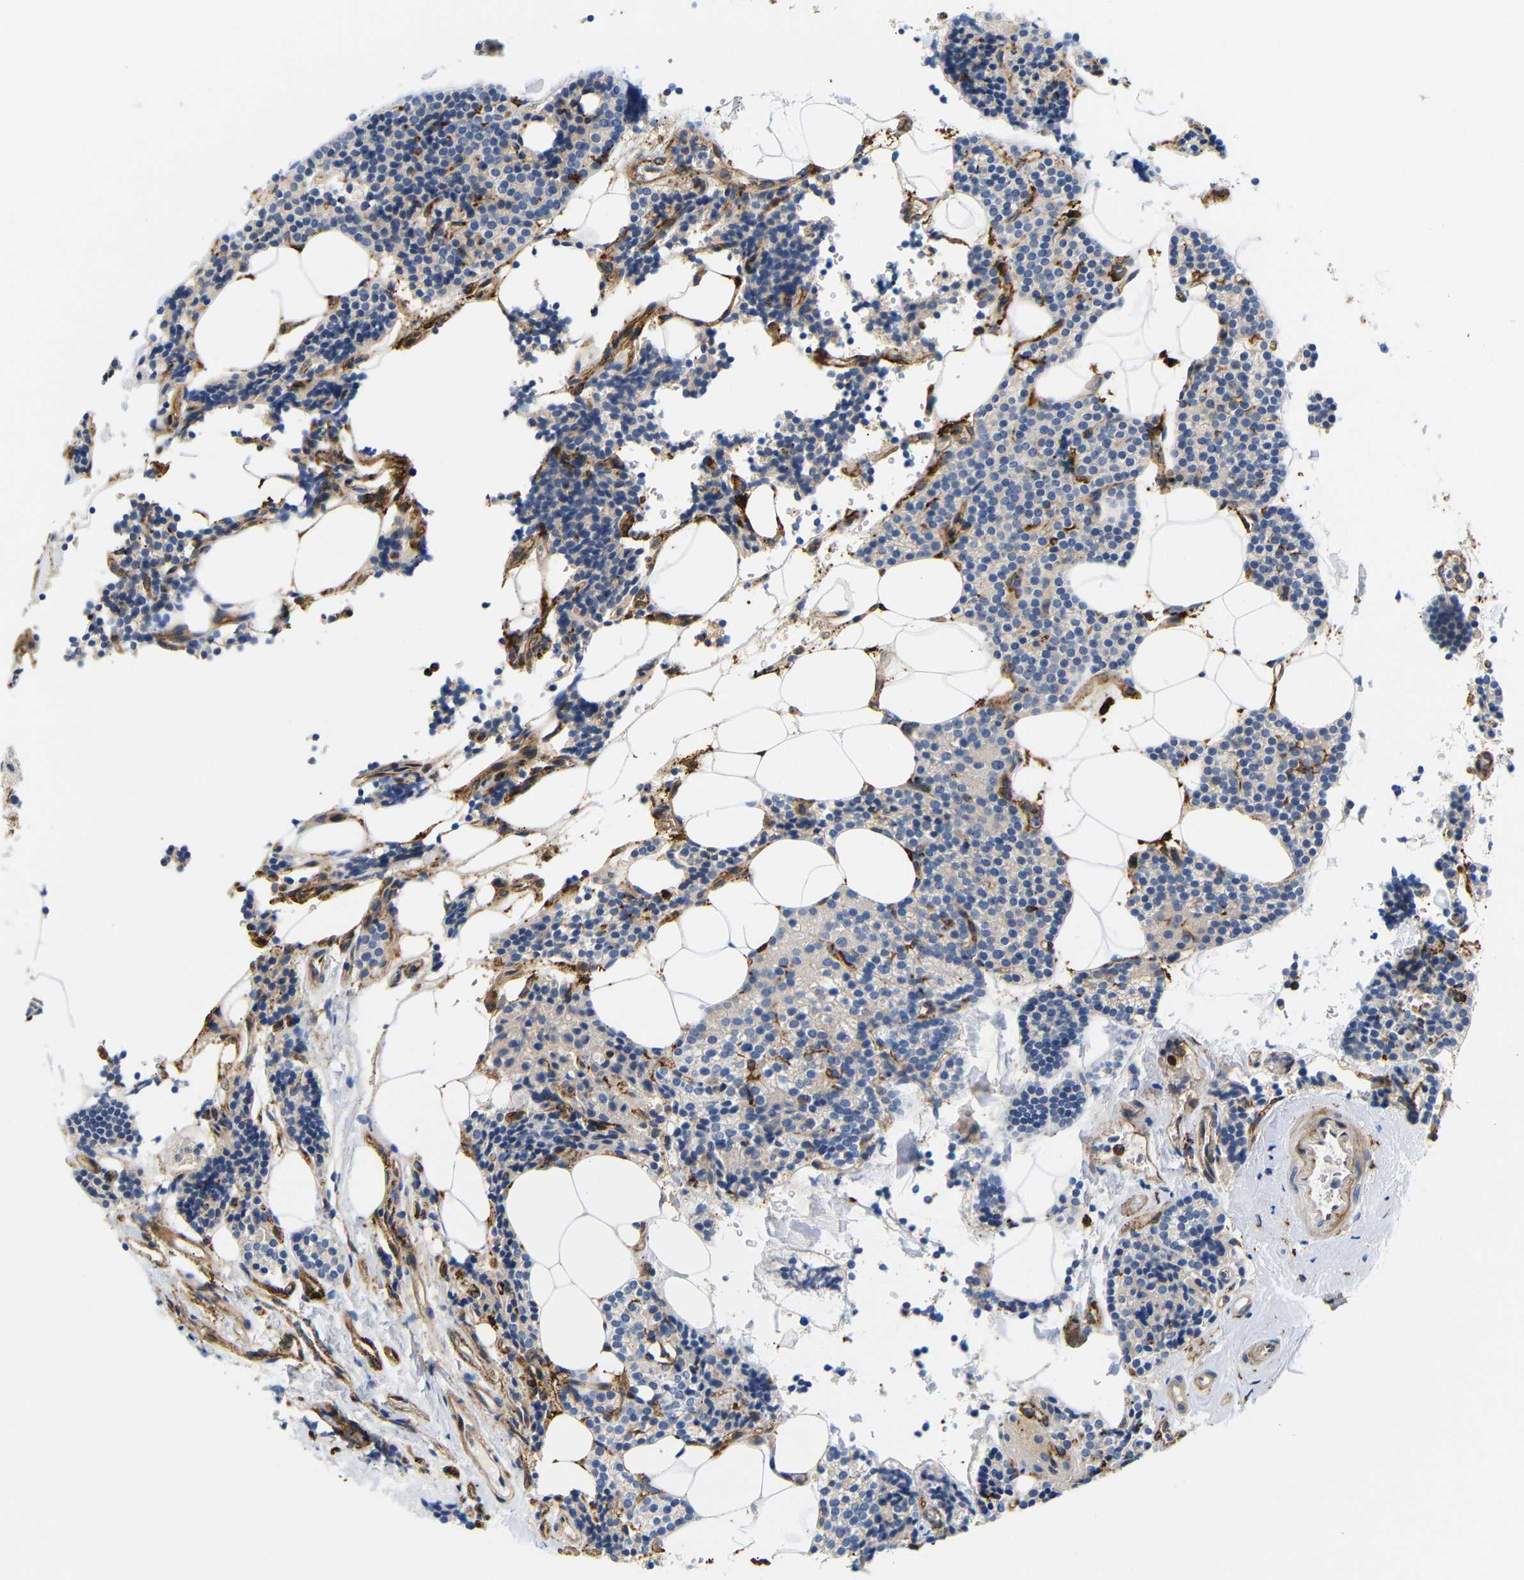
{"staining": {"intensity": "weak", "quantity": "<25%", "location": "cytoplasmic/membranous"}, "tissue": "parathyroid gland", "cell_type": "Glandular cells", "image_type": "normal", "snomed": [{"axis": "morphology", "description": "Normal tissue, NOS"}, {"axis": "morphology", "description": "Adenoma, NOS"}, {"axis": "topography", "description": "Parathyroid gland"}], "caption": "IHC photomicrograph of unremarkable parathyroid gland: human parathyroid gland stained with DAB (3,3'-diaminobenzidine) displays no significant protein positivity in glandular cells. (Immunohistochemistry, brightfield microscopy, high magnification).", "gene": "HLA", "patient": {"sex": "female", "age": 70}}